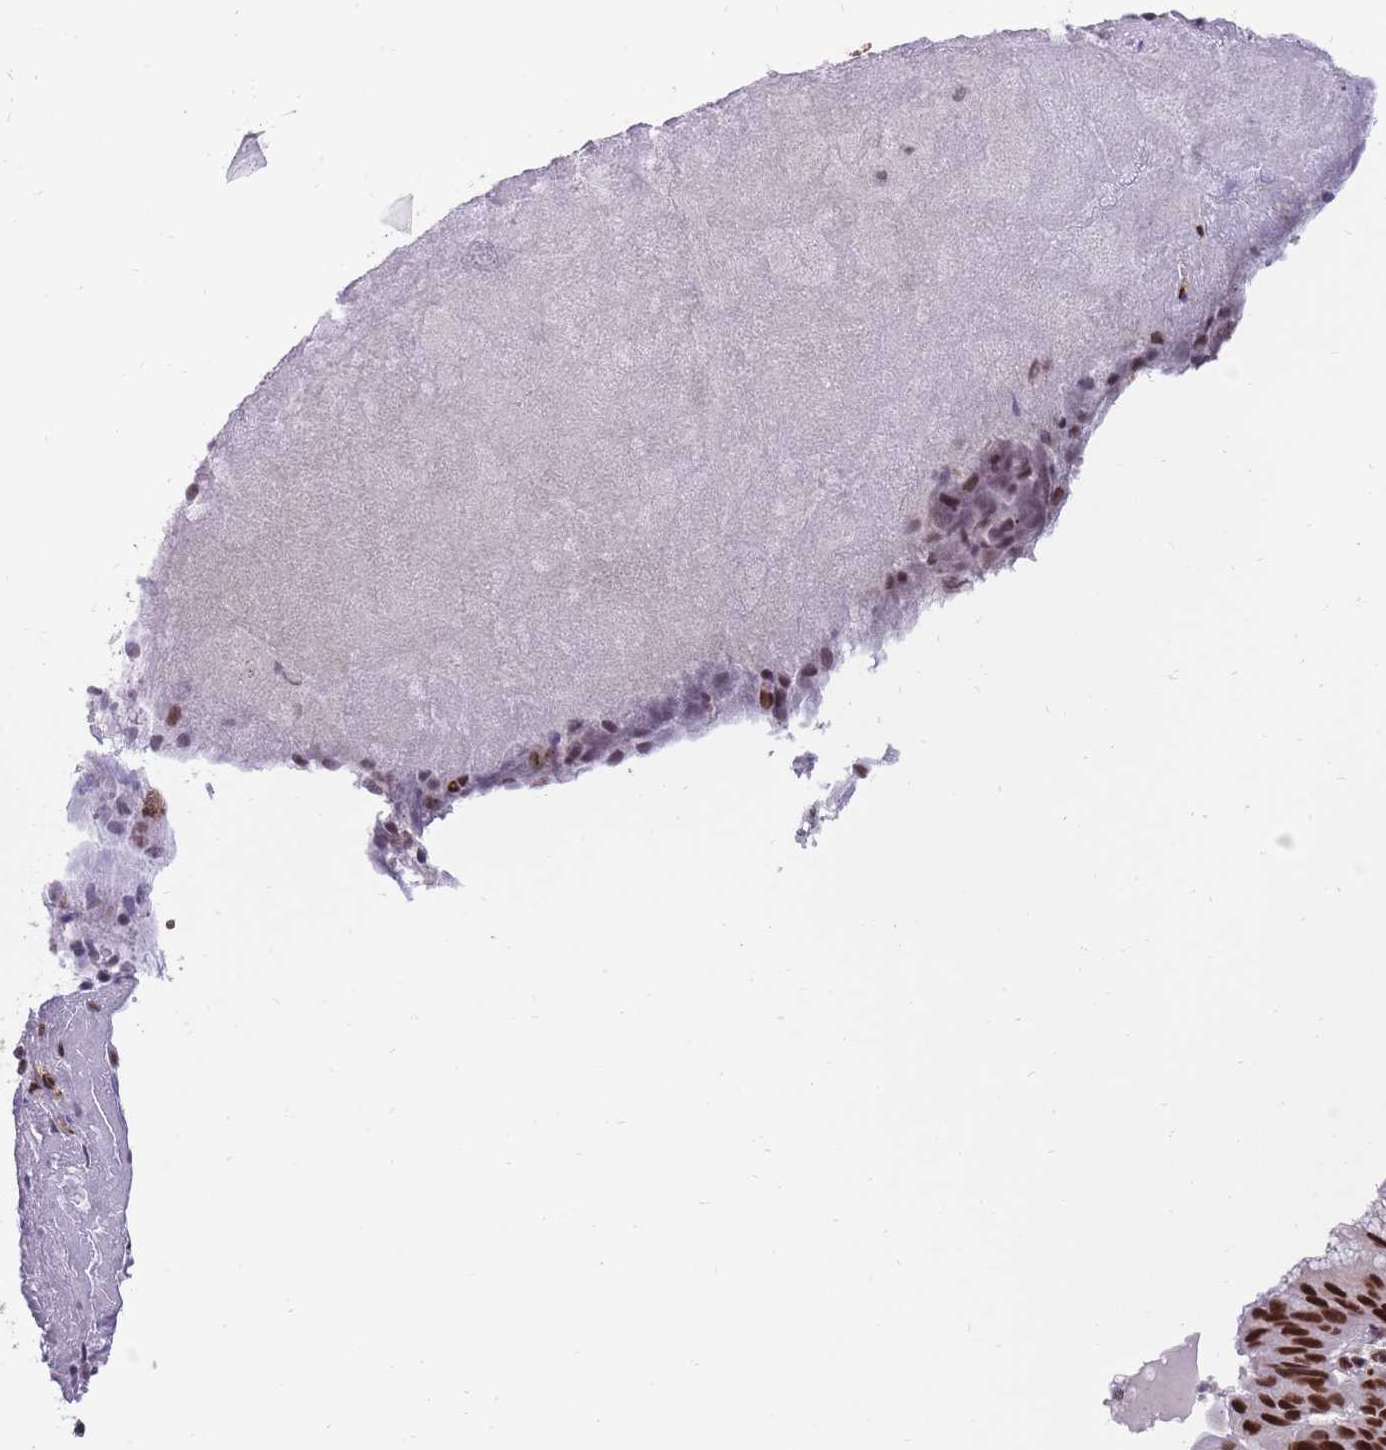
{"staining": {"intensity": "strong", "quantity": ">75%", "location": "nuclear"}, "tissue": "endometrial cancer", "cell_type": "Tumor cells", "image_type": "cancer", "snomed": [{"axis": "morphology", "description": "Adenocarcinoma, NOS"}, {"axis": "topography", "description": "Endometrium"}], "caption": "Immunohistochemistry histopathology image of neoplastic tissue: endometrial adenocarcinoma stained using immunohistochemistry displays high levels of strong protein expression localized specifically in the nuclear of tumor cells, appearing as a nuclear brown color.", "gene": "PRPF19", "patient": {"sex": "female", "age": 49}}